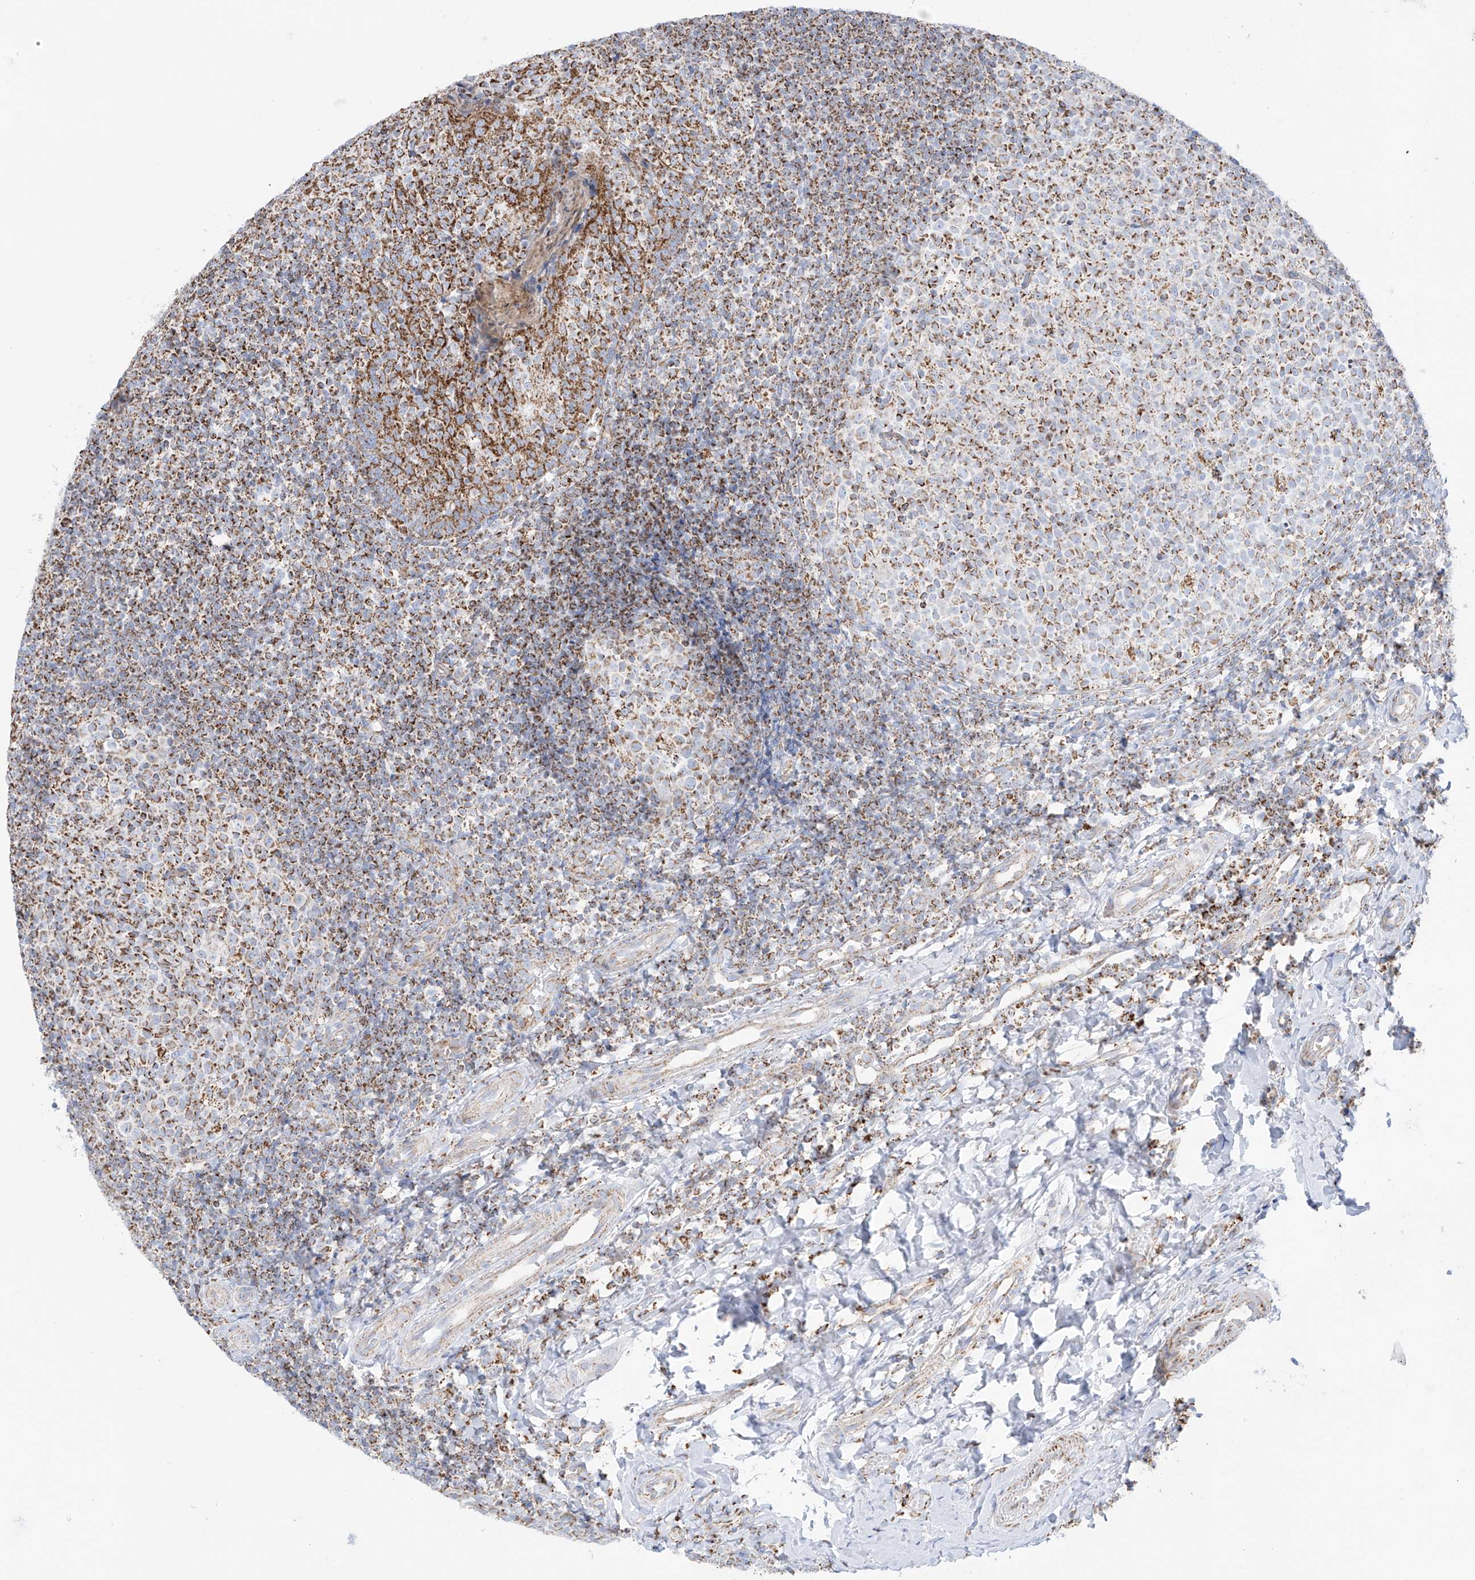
{"staining": {"intensity": "moderate", "quantity": ">75%", "location": "cytoplasmic/membranous"}, "tissue": "tonsil", "cell_type": "Germinal center cells", "image_type": "normal", "snomed": [{"axis": "morphology", "description": "Normal tissue, NOS"}, {"axis": "topography", "description": "Tonsil"}], "caption": "Normal tonsil exhibits moderate cytoplasmic/membranous staining in approximately >75% of germinal center cells, visualized by immunohistochemistry.", "gene": "XKR3", "patient": {"sex": "female", "age": 19}}